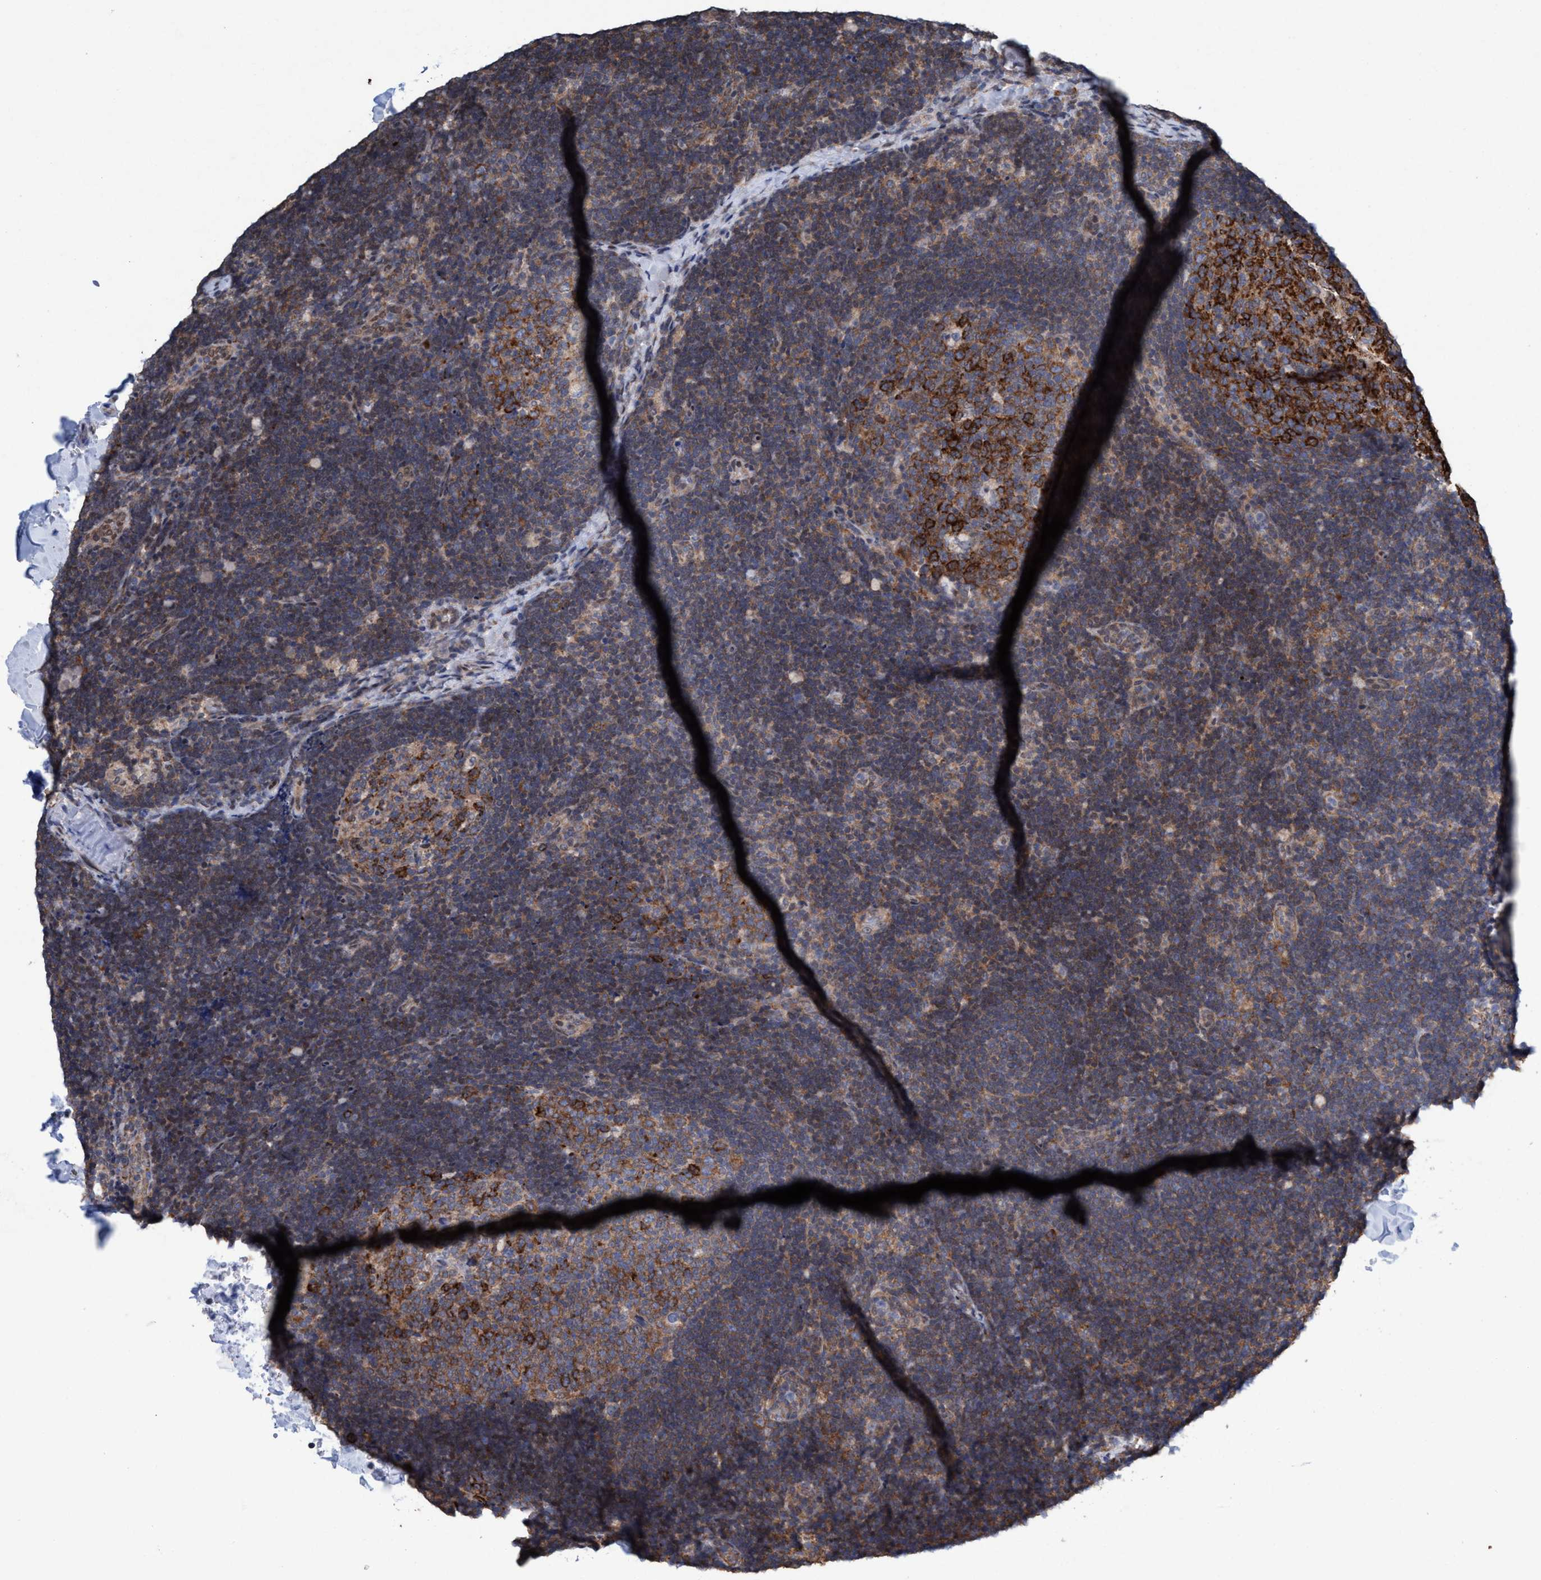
{"staining": {"intensity": "strong", "quantity": ">75%", "location": "cytoplasmic/membranous"}, "tissue": "lymph node", "cell_type": "Germinal center cells", "image_type": "normal", "snomed": [{"axis": "morphology", "description": "Normal tissue, NOS"}, {"axis": "topography", "description": "Lymph node"}], "caption": "Immunohistochemistry (IHC) photomicrograph of unremarkable lymph node: lymph node stained using IHC exhibits high levels of strong protein expression localized specifically in the cytoplasmic/membranous of germinal center cells, appearing as a cytoplasmic/membranous brown color.", "gene": "METAP2", "patient": {"sex": "female", "age": 14}}